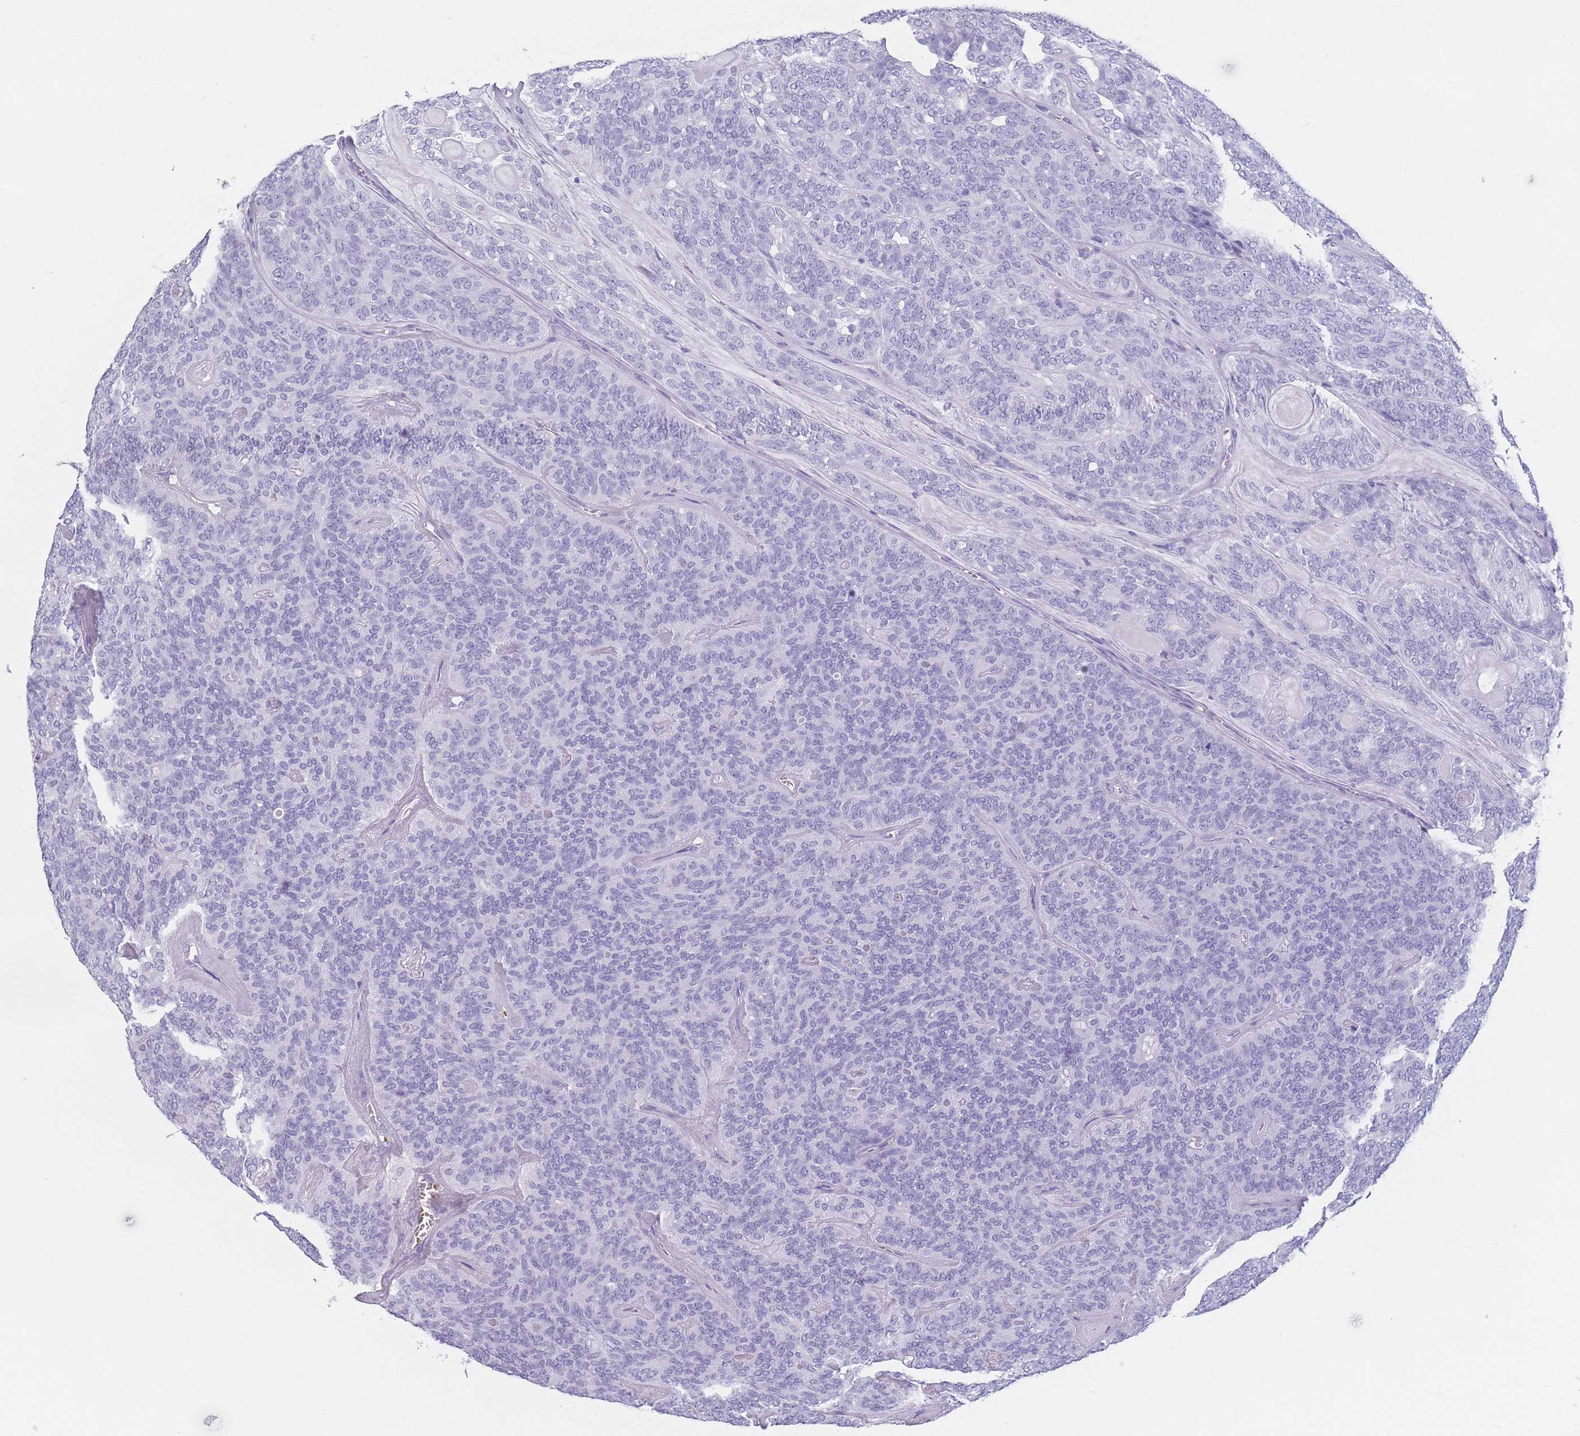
{"staining": {"intensity": "negative", "quantity": "none", "location": "none"}, "tissue": "head and neck cancer", "cell_type": "Tumor cells", "image_type": "cancer", "snomed": [{"axis": "morphology", "description": "Adenocarcinoma, NOS"}, {"axis": "topography", "description": "Head-Neck"}], "caption": "An IHC photomicrograph of head and neck cancer is shown. There is no staining in tumor cells of head and neck cancer.", "gene": "OR5D16", "patient": {"sex": "male", "age": 66}}